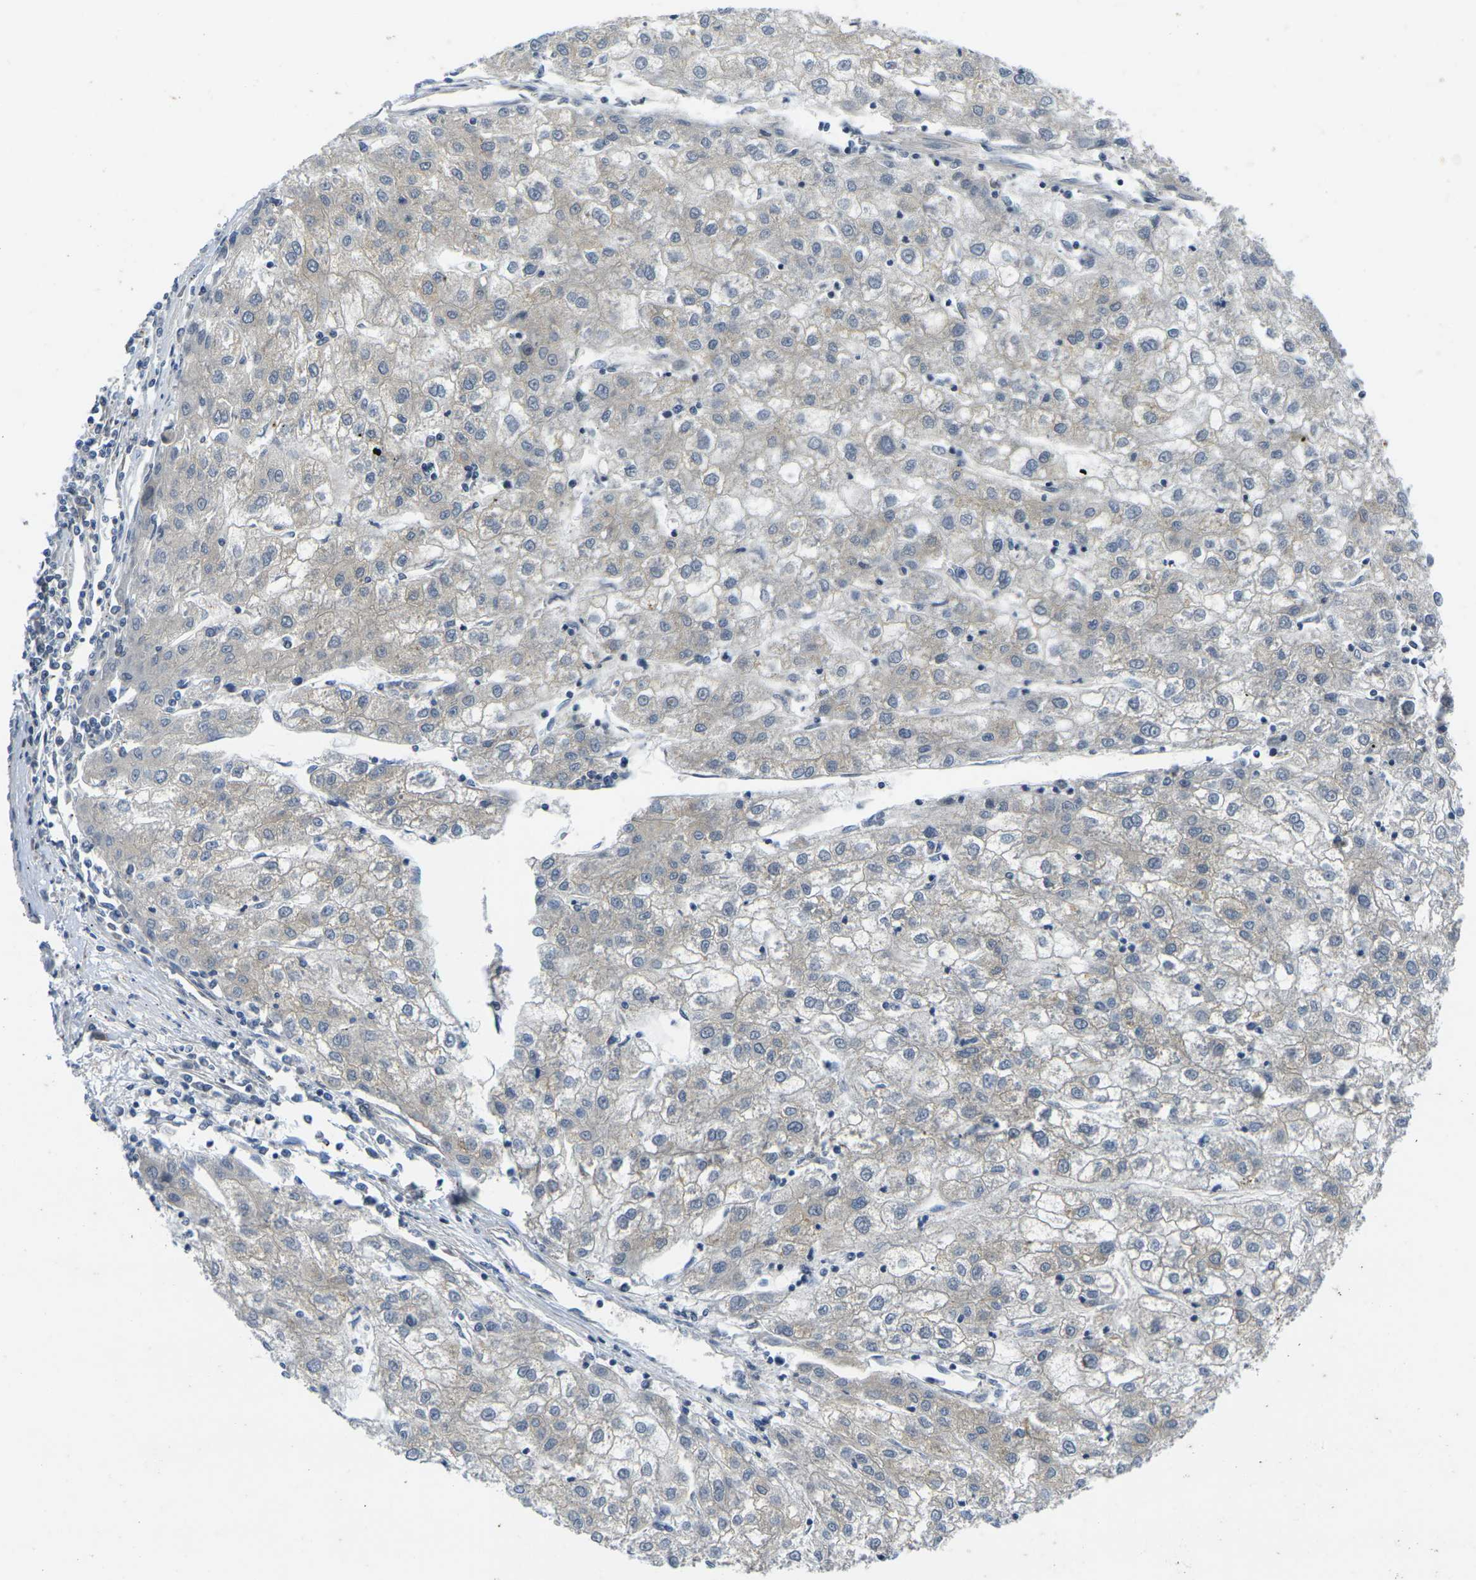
{"staining": {"intensity": "weak", "quantity": ">75%", "location": "cytoplasmic/membranous"}, "tissue": "liver cancer", "cell_type": "Tumor cells", "image_type": "cancer", "snomed": [{"axis": "morphology", "description": "Carcinoma, Hepatocellular, NOS"}, {"axis": "topography", "description": "Liver"}], "caption": "Liver hepatocellular carcinoma stained with a protein marker demonstrates weak staining in tumor cells.", "gene": "ROBO2", "patient": {"sex": "male", "age": 72}}